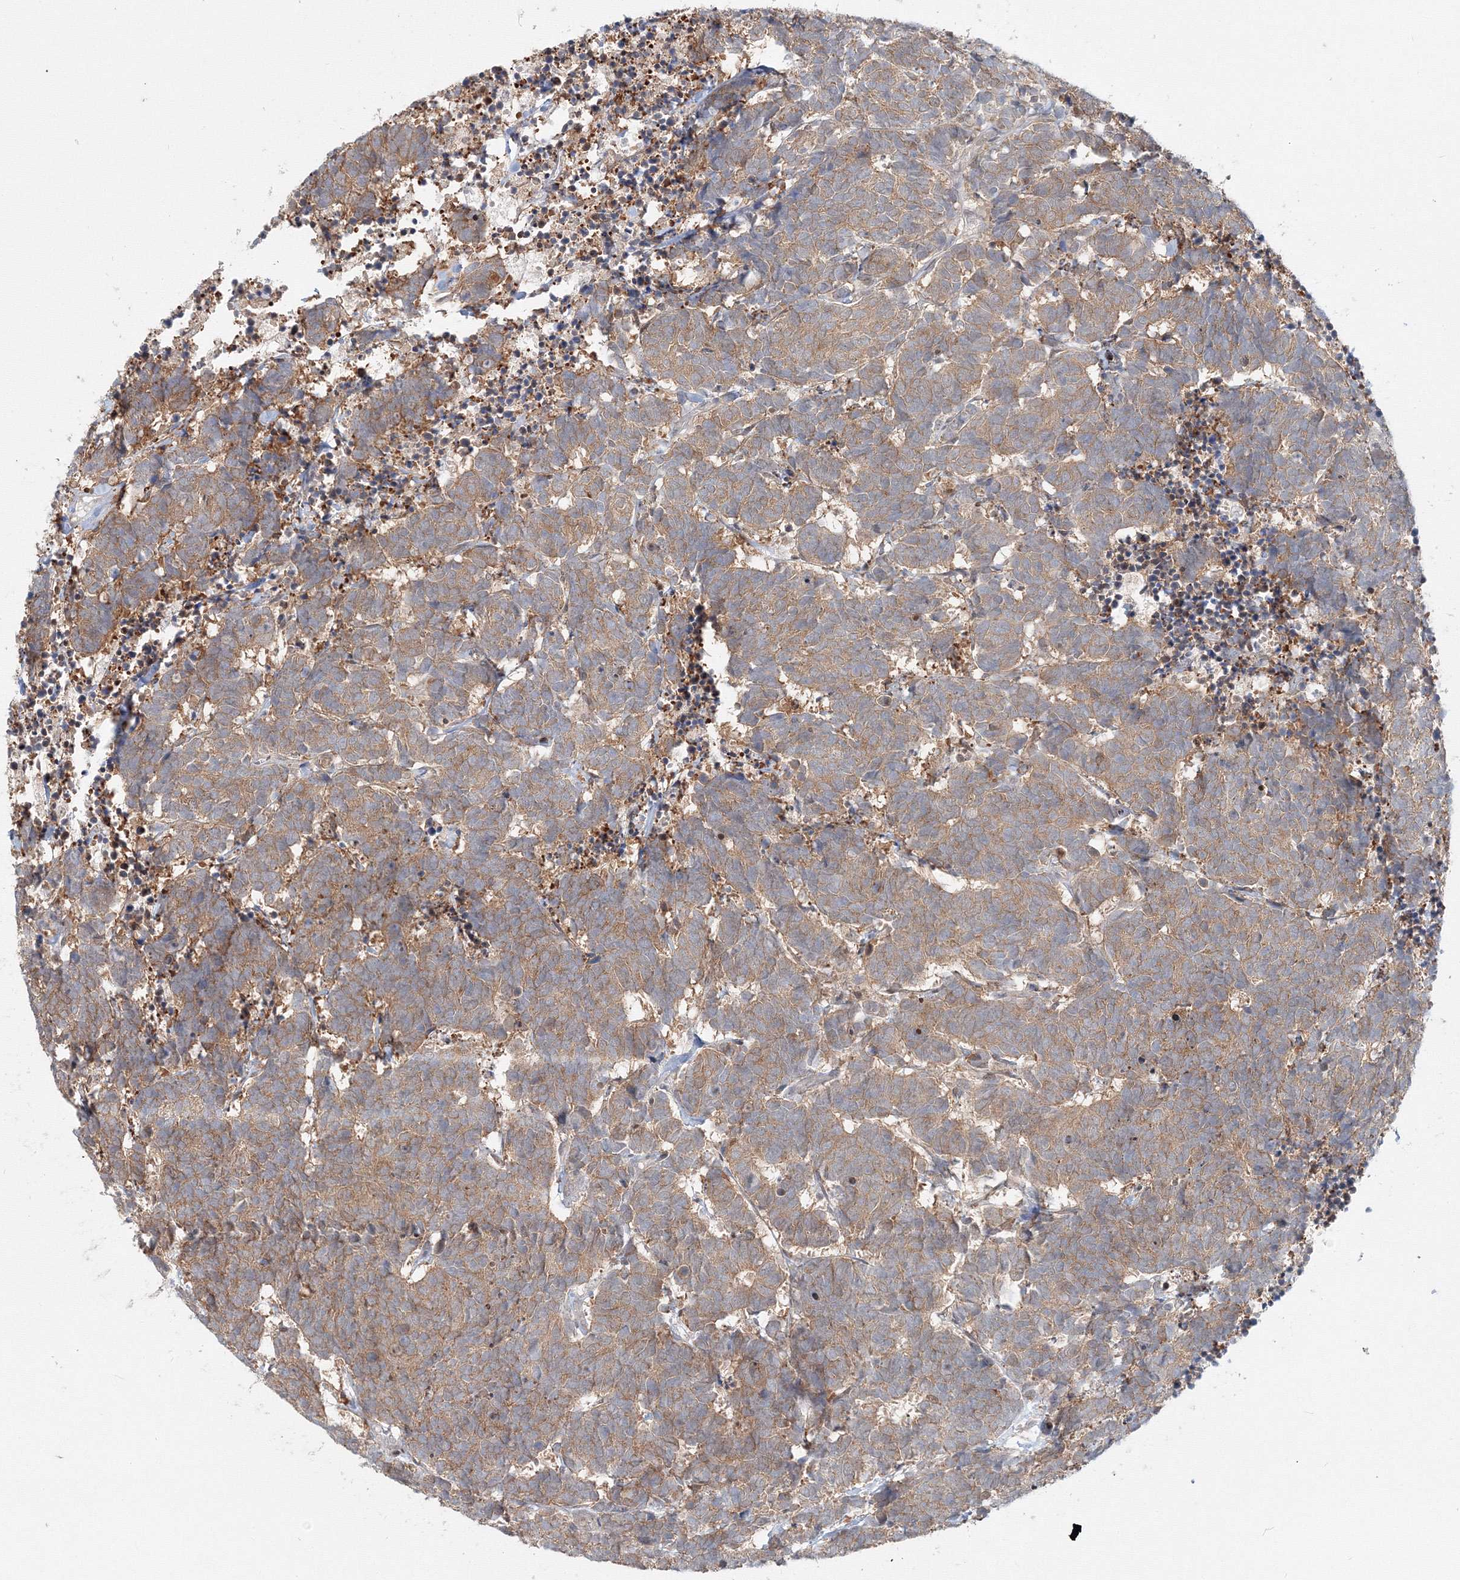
{"staining": {"intensity": "moderate", "quantity": ">75%", "location": "cytoplasmic/membranous"}, "tissue": "carcinoid", "cell_type": "Tumor cells", "image_type": "cancer", "snomed": [{"axis": "morphology", "description": "Carcinoma, NOS"}, {"axis": "morphology", "description": "Carcinoid, malignant, NOS"}, {"axis": "topography", "description": "Urinary bladder"}], "caption": "A high-resolution histopathology image shows immunohistochemistry (IHC) staining of malignant carcinoid, which reveals moderate cytoplasmic/membranous expression in about >75% of tumor cells.", "gene": "ARHGAP21", "patient": {"sex": "male", "age": 57}}